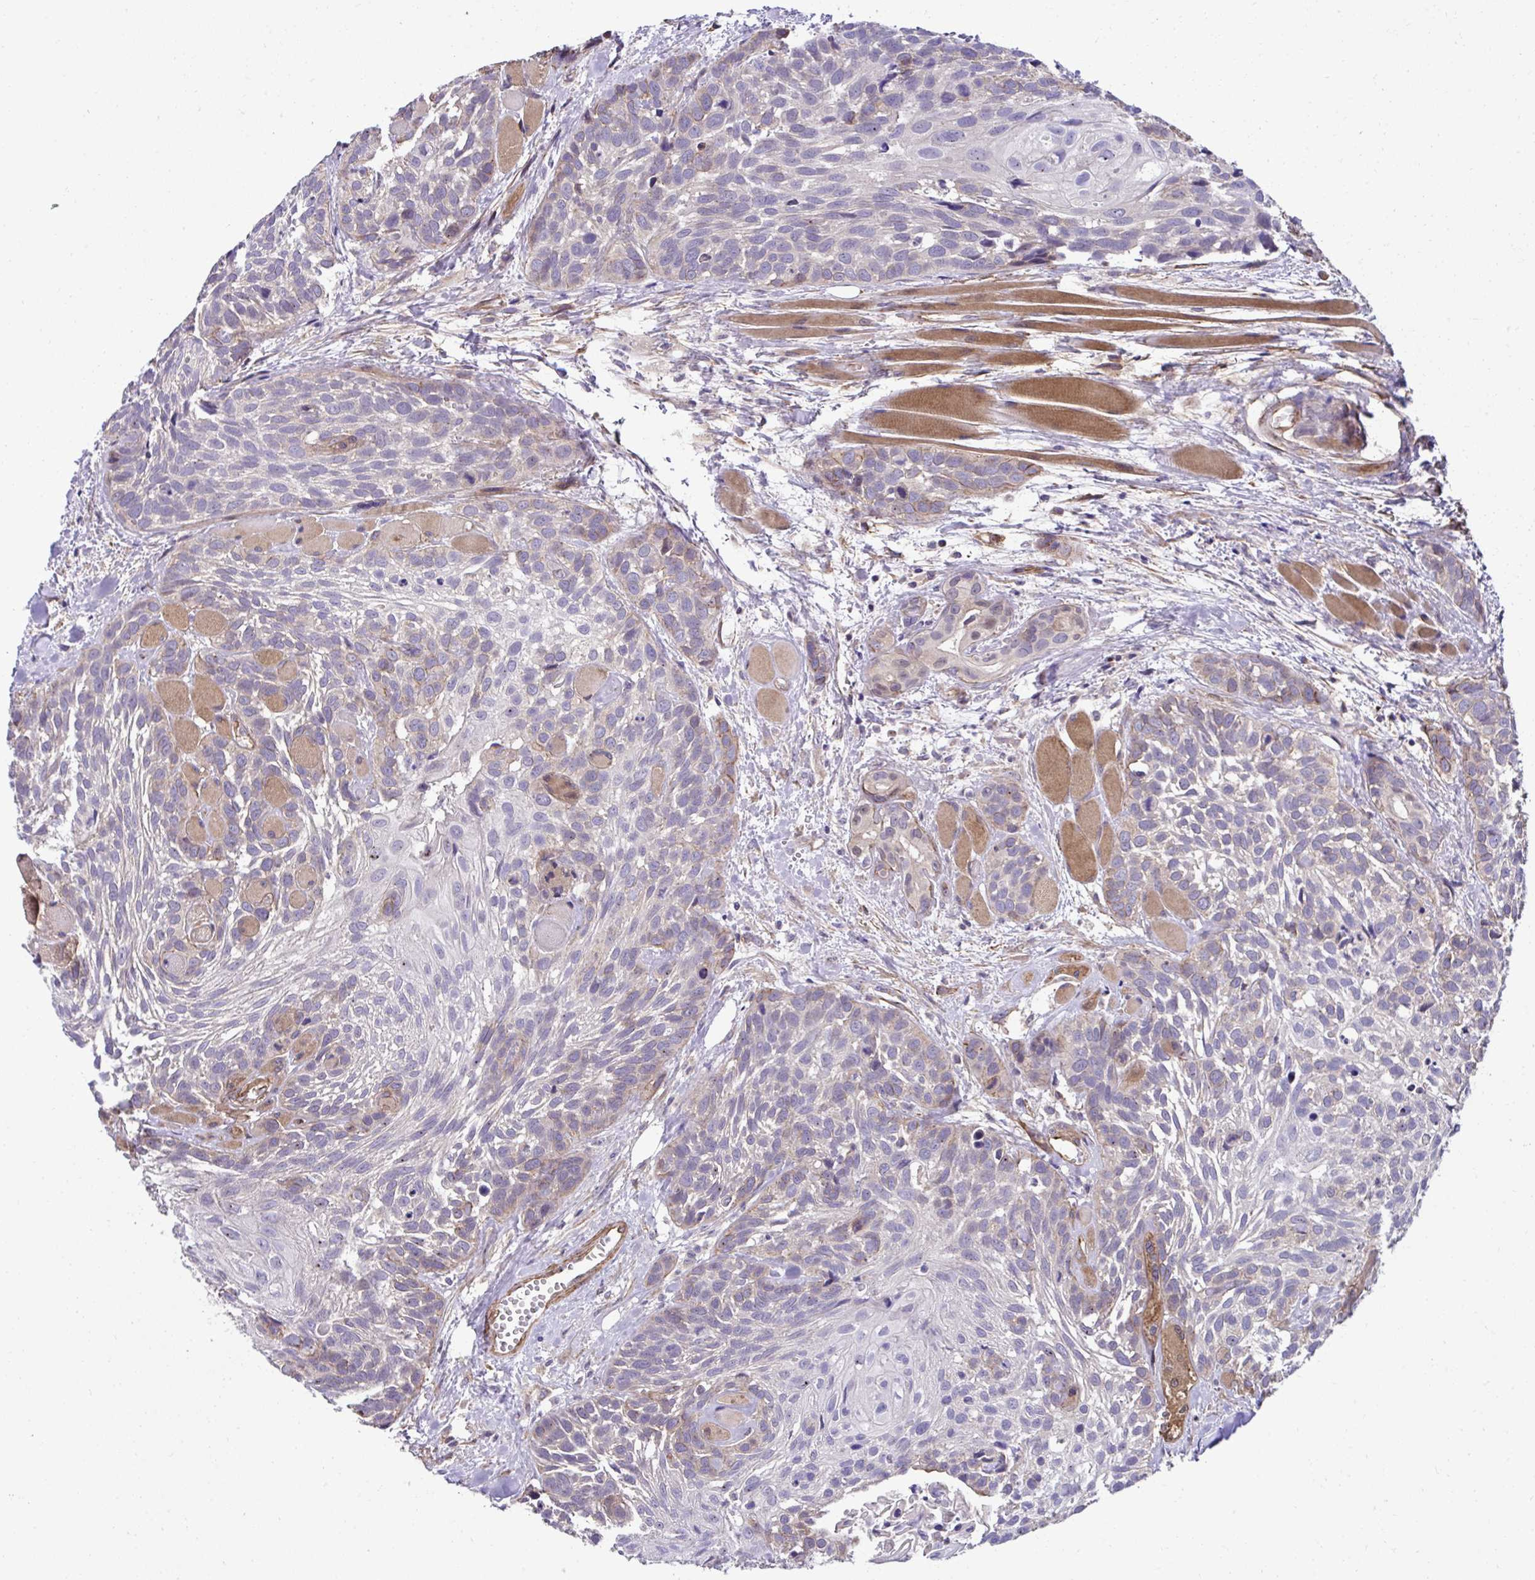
{"staining": {"intensity": "weak", "quantity": "<25%", "location": "cytoplasmic/membranous"}, "tissue": "head and neck cancer", "cell_type": "Tumor cells", "image_type": "cancer", "snomed": [{"axis": "morphology", "description": "Squamous cell carcinoma, NOS"}, {"axis": "topography", "description": "Head-Neck"}], "caption": "This photomicrograph is of head and neck cancer (squamous cell carcinoma) stained with IHC to label a protein in brown with the nuclei are counter-stained blue. There is no staining in tumor cells. (DAB (3,3'-diaminobenzidine) immunohistochemistry (IHC) with hematoxylin counter stain).", "gene": "TRIM52", "patient": {"sex": "female", "age": 50}}